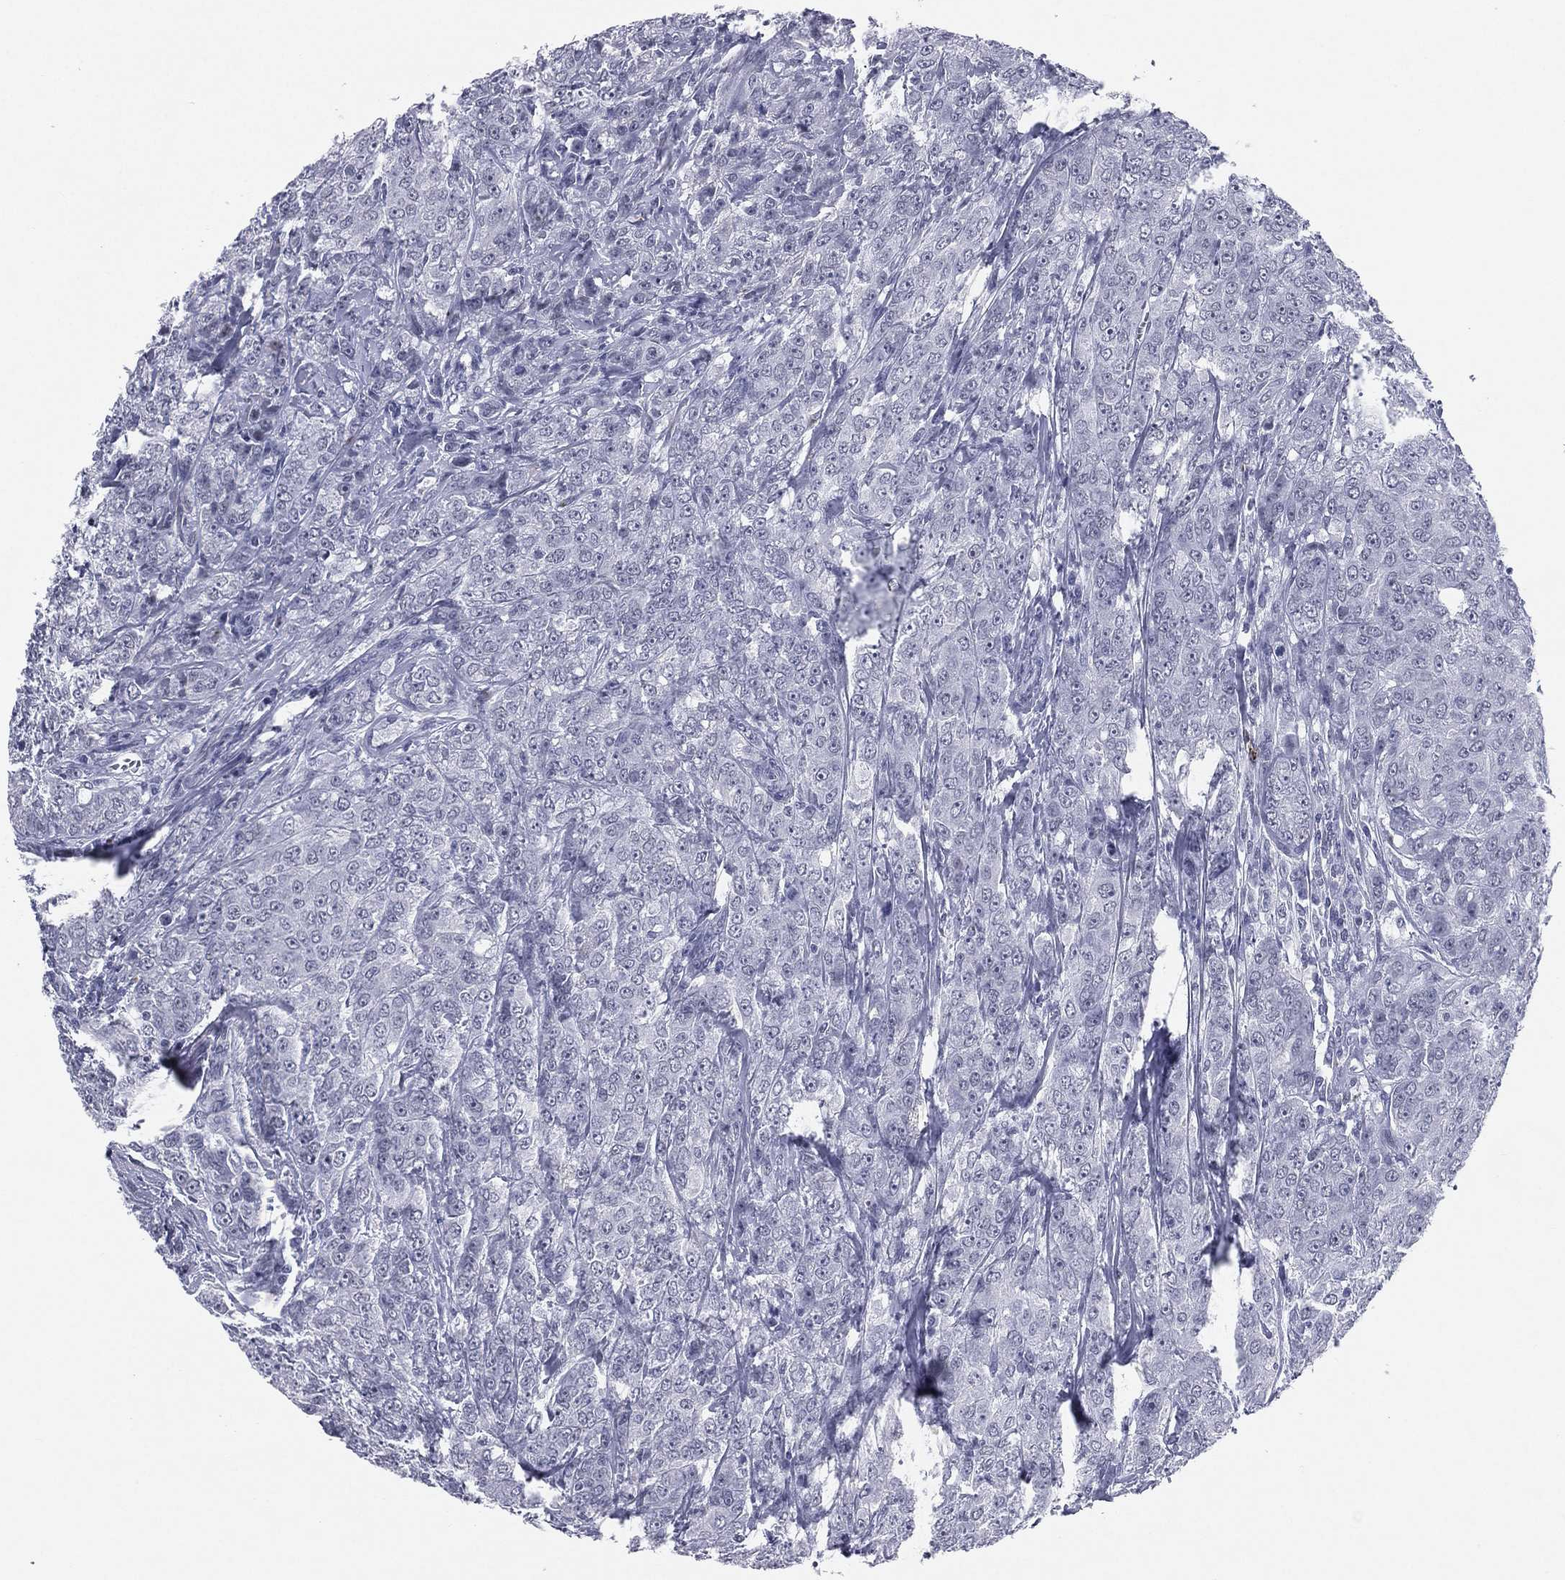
{"staining": {"intensity": "negative", "quantity": "none", "location": "none"}, "tissue": "breast cancer", "cell_type": "Tumor cells", "image_type": "cancer", "snomed": [{"axis": "morphology", "description": "Duct carcinoma"}, {"axis": "topography", "description": "Breast"}], "caption": "Histopathology image shows no protein expression in tumor cells of breast intraductal carcinoma tissue.", "gene": "HLA-DOA", "patient": {"sex": "female", "age": 43}}